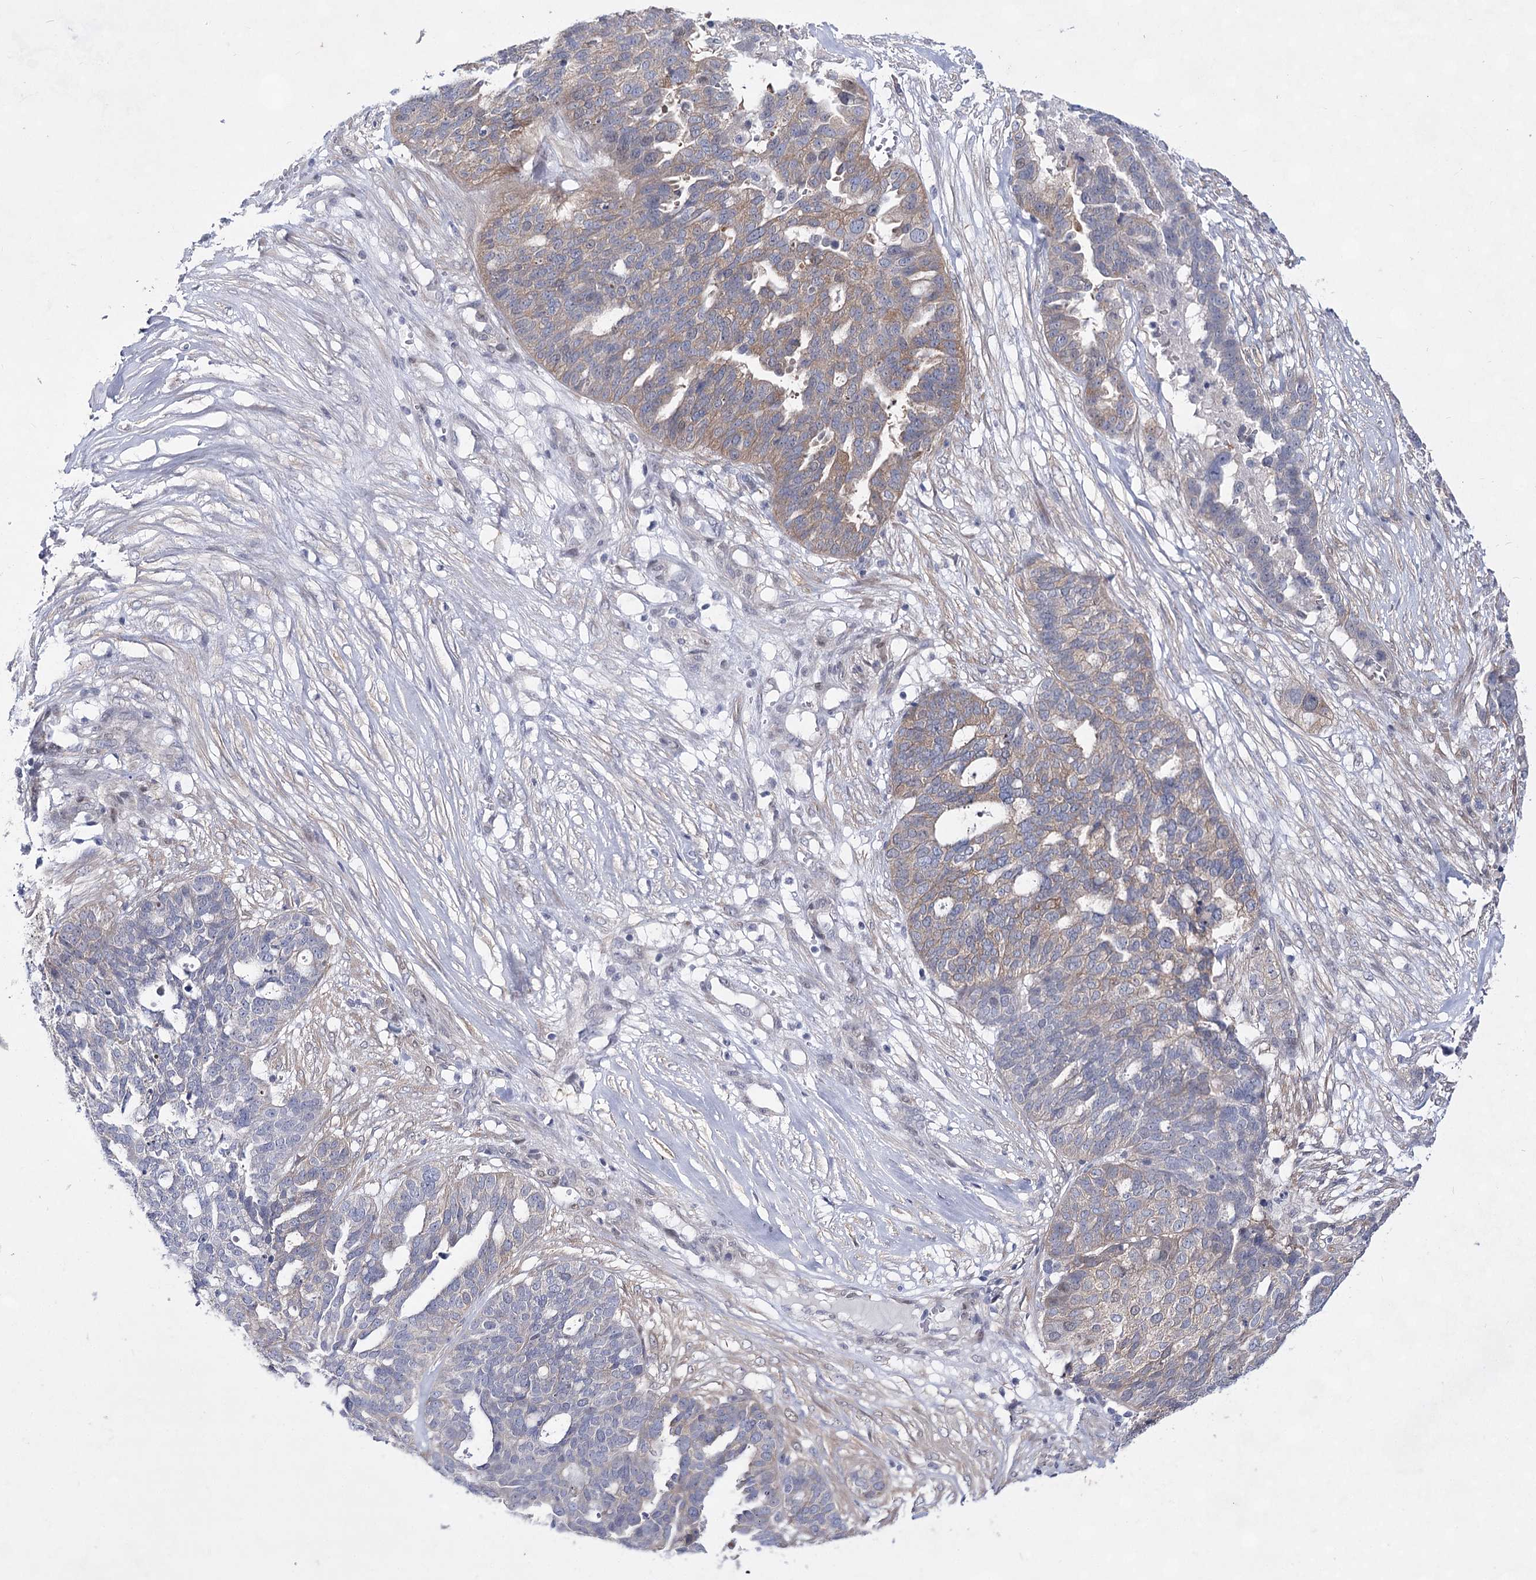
{"staining": {"intensity": "moderate", "quantity": ">75%", "location": "cytoplasmic/membranous"}, "tissue": "ovarian cancer", "cell_type": "Tumor cells", "image_type": "cancer", "snomed": [{"axis": "morphology", "description": "Cystadenocarcinoma, serous, NOS"}, {"axis": "topography", "description": "Ovary"}], "caption": "Moderate cytoplasmic/membranous protein staining is present in approximately >75% of tumor cells in ovarian cancer (serous cystadenocarcinoma).", "gene": "UGDH", "patient": {"sex": "female", "age": 59}}